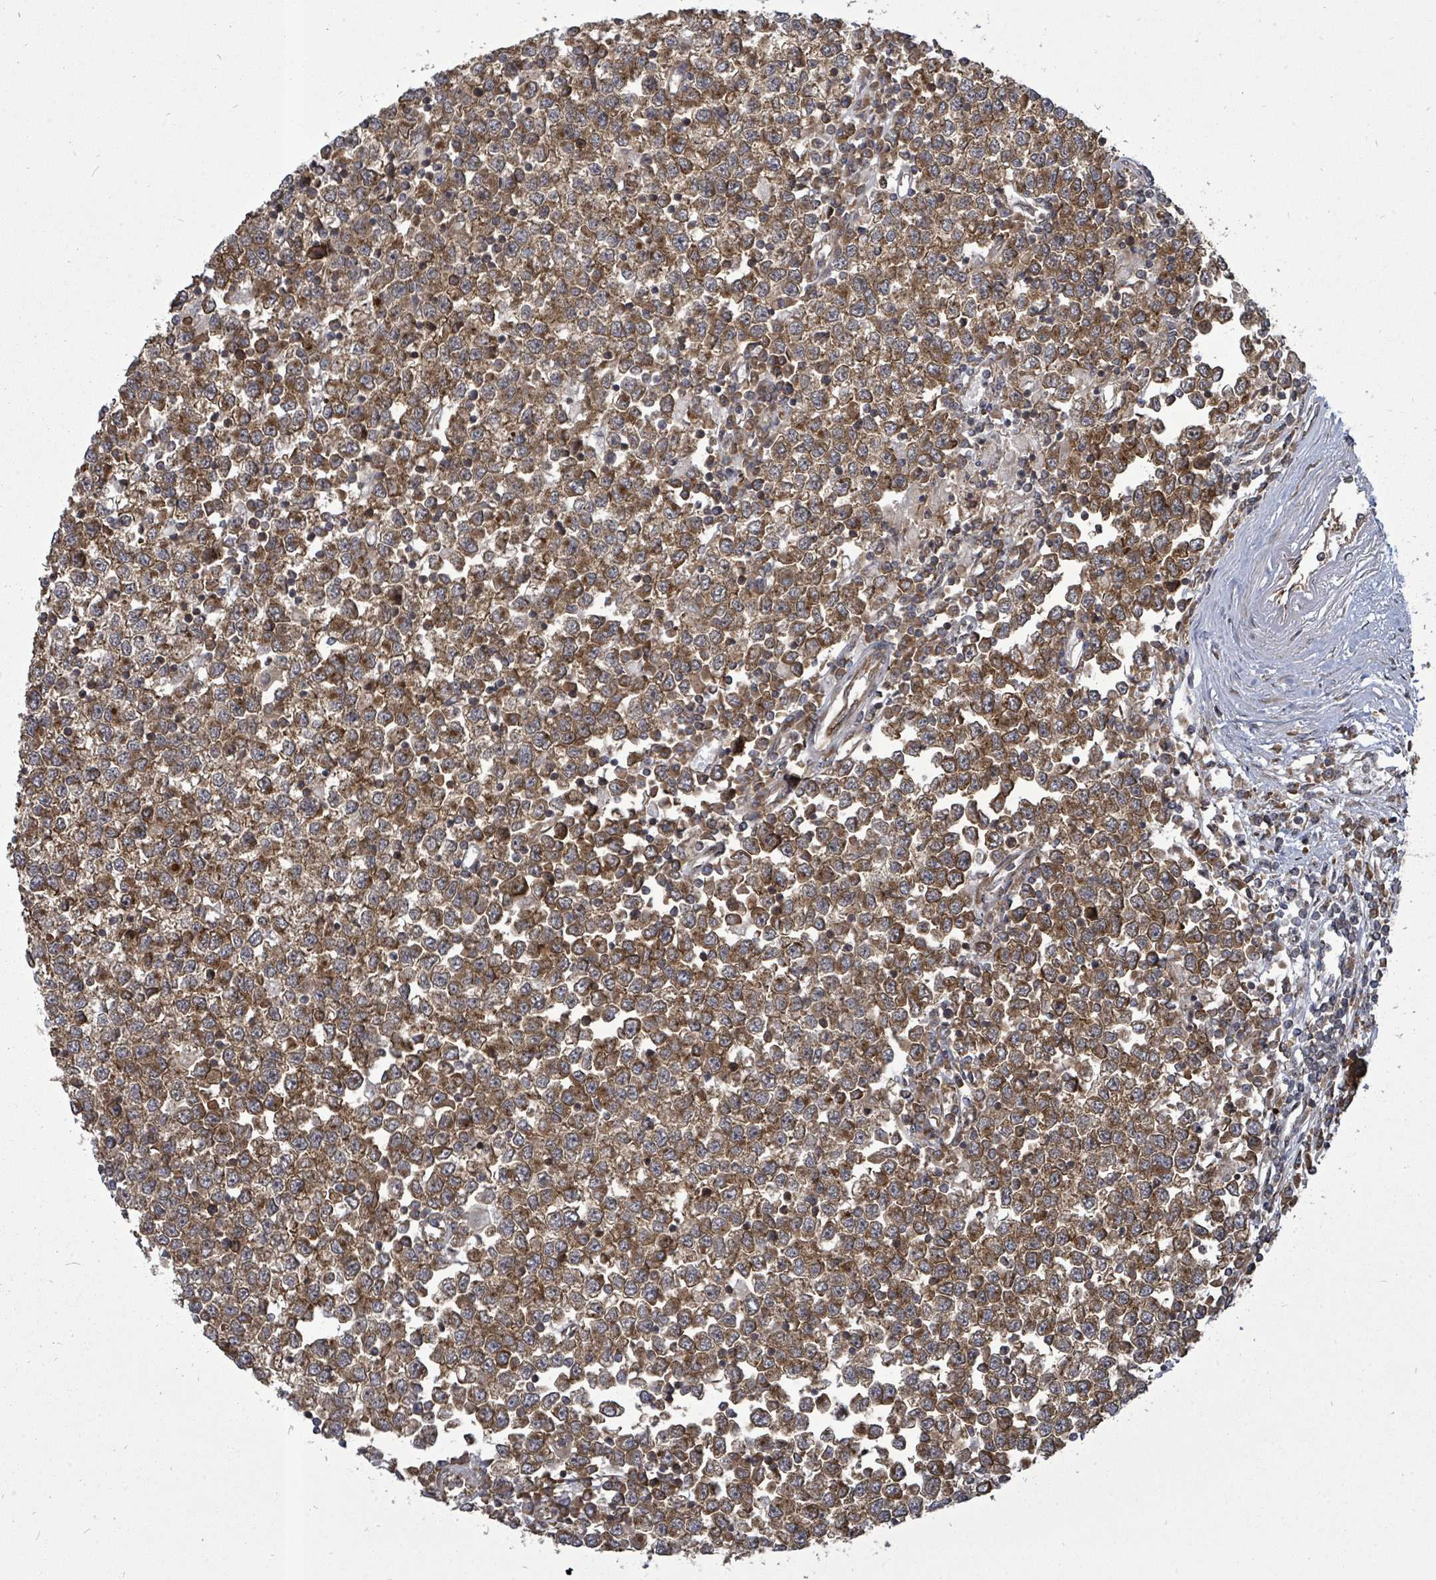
{"staining": {"intensity": "strong", "quantity": ">75%", "location": "cytoplasmic/membranous"}, "tissue": "testis cancer", "cell_type": "Tumor cells", "image_type": "cancer", "snomed": [{"axis": "morphology", "description": "Seminoma, NOS"}, {"axis": "topography", "description": "Testis"}], "caption": "Testis seminoma was stained to show a protein in brown. There is high levels of strong cytoplasmic/membranous staining in approximately >75% of tumor cells.", "gene": "EIF3C", "patient": {"sex": "male", "age": 65}}